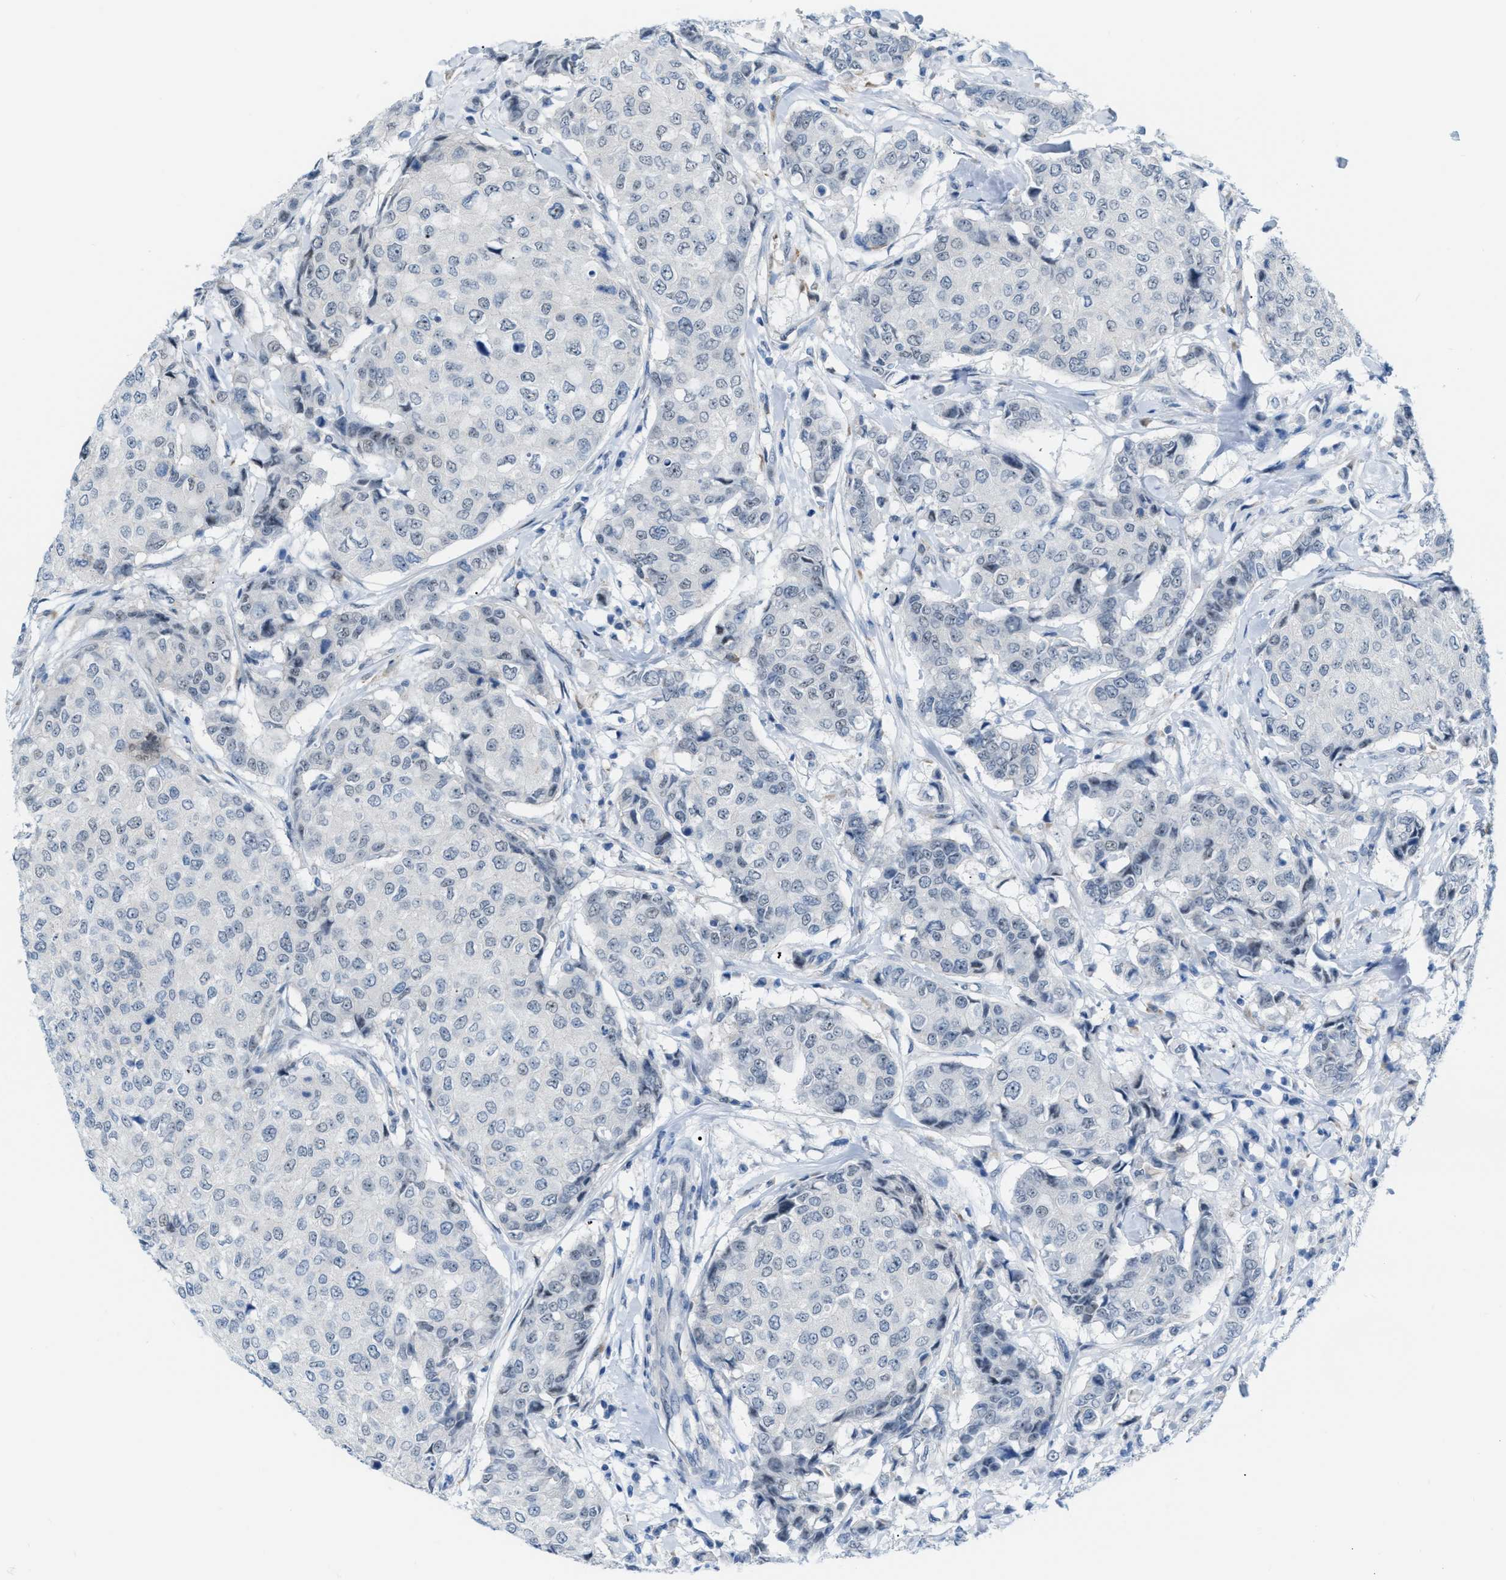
{"staining": {"intensity": "weak", "quantity": "<25%", "location": "nuclear"}, "tissue": "breast cancer", "cell_type": "Tumor cells", "image_type": "cancer", "snomed": [{"axis": "morphology", "description": "Duct carcinoma"}, {"axis": "topography", "description": "Breast"}], "caption": "Tumor cells show no significant protein positivity in breast cancer (infiltrating ductal carcinoma).", "gene": "PHRF1", "patient": {"sex": "female", "age": 27}}